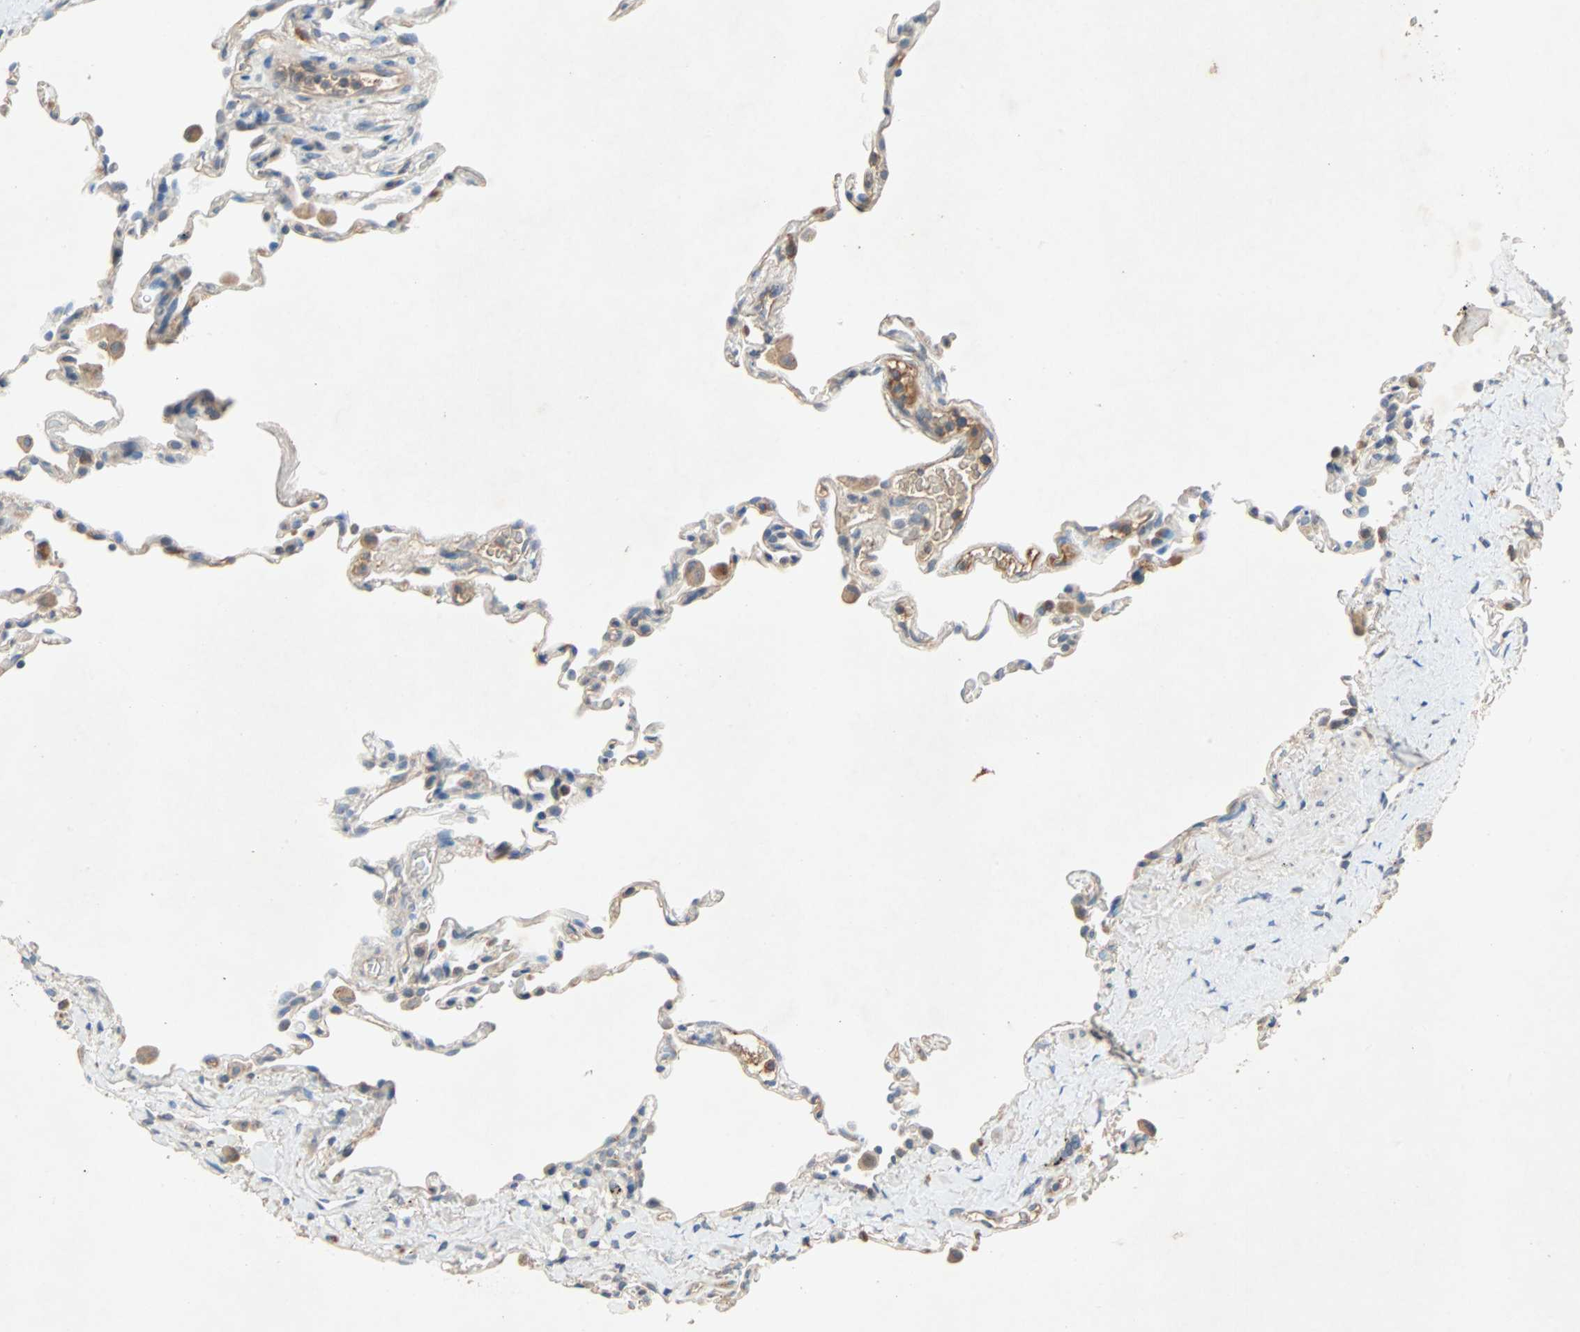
{"staining": {"intensity": "moderate", "quantity": ">75%", "location": "cytoplasmic/membranous"}, "tissue": "lung", "cell_type": "Alveolar cells", "image_type": "normal", "snomed": [{"axis": "morphology", "description": "Normal tissue, NOS"}, {"axis": "topography", "description": "Lung"}], "caption": "The micrograph demonstrates staining of unremarkable lung, revealing moderate cytoplasmic/membranous protein expression (brown color) within alveolar cells.", "gene": "XYLT1", "patient": {"sex": "male", "age": 59}}